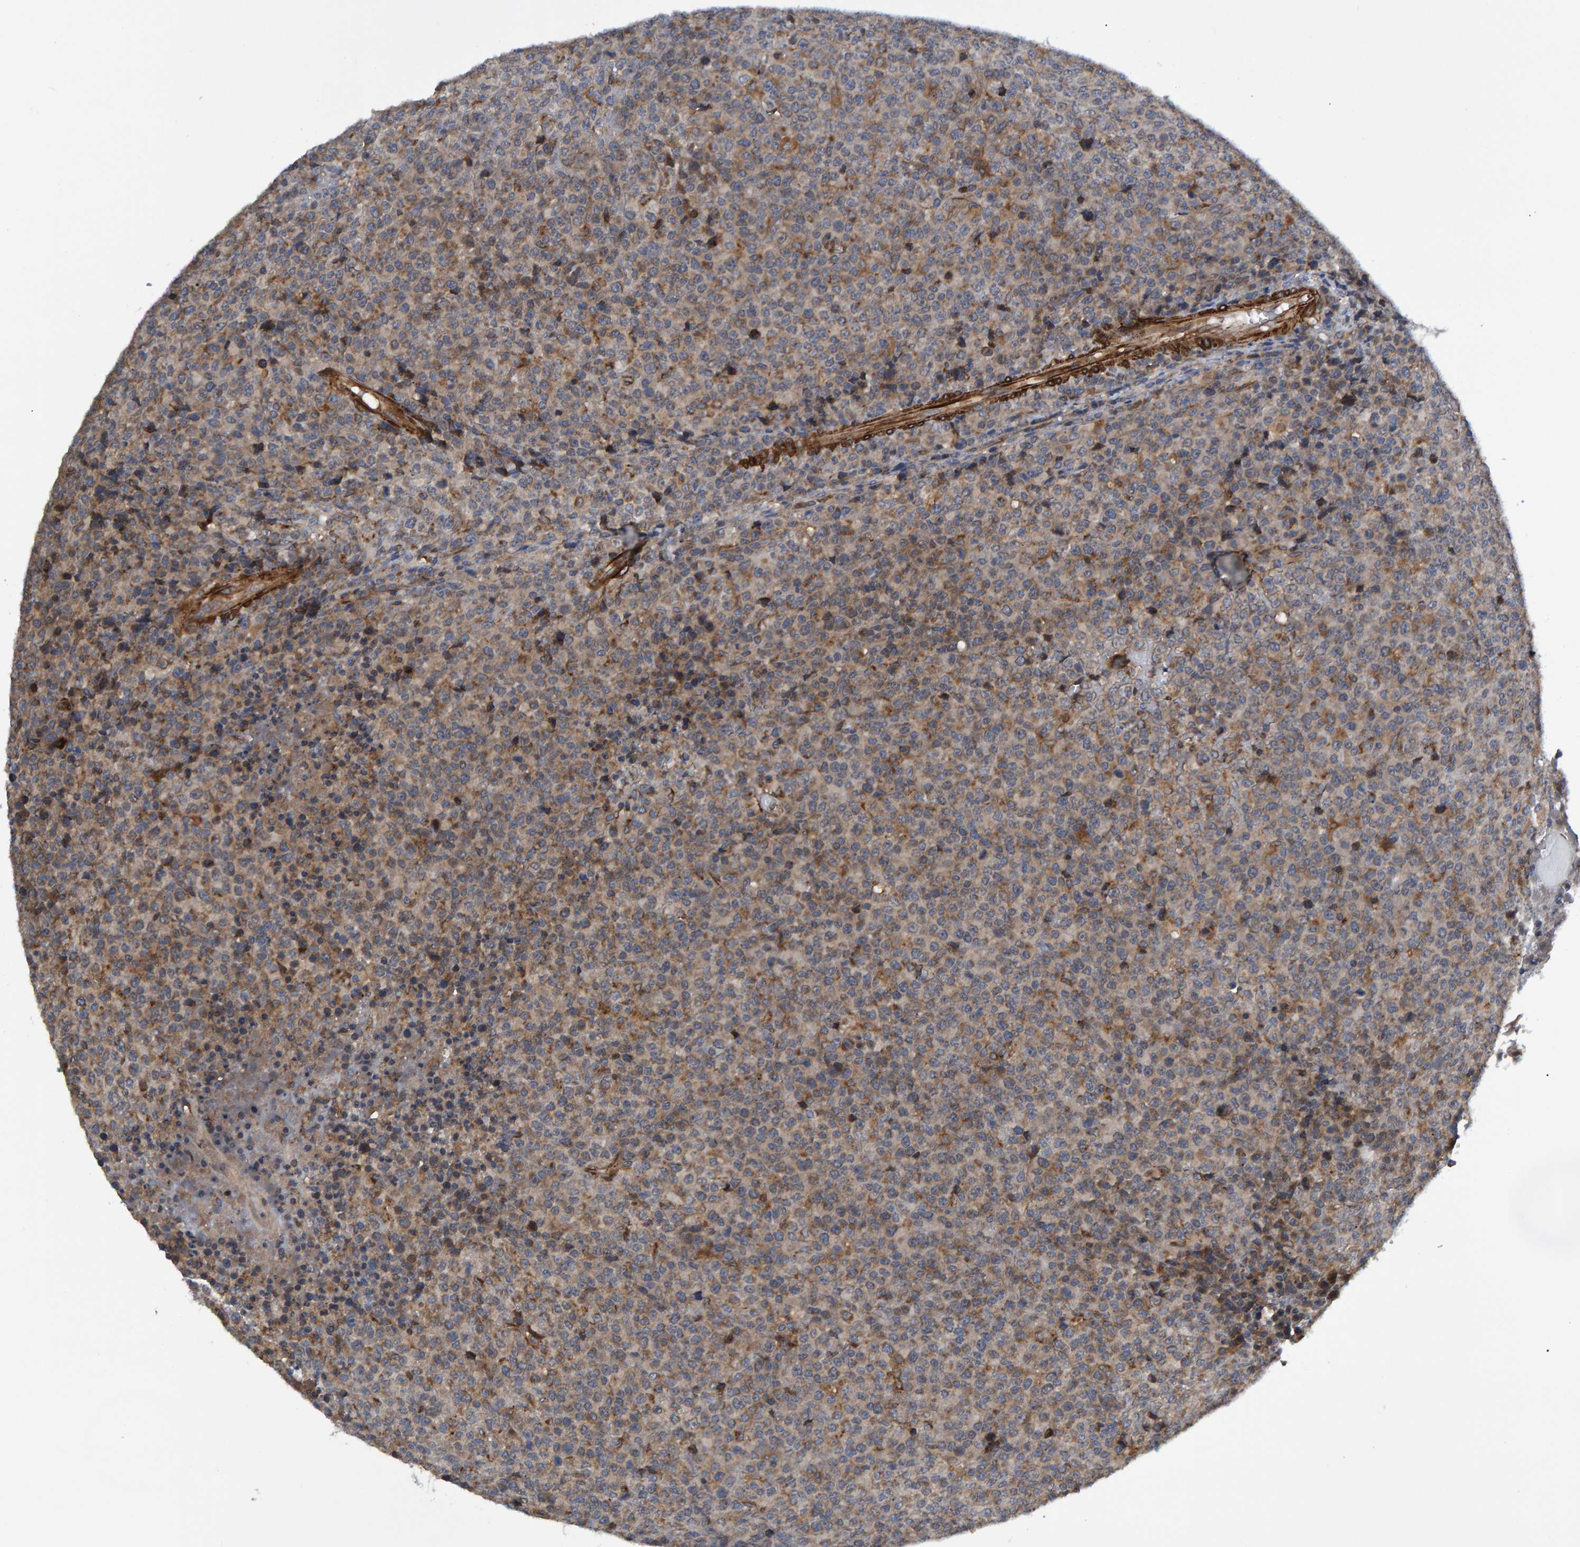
{"staining": {"intensity": "weak", "quantity": "25%-75%", "location": "cytoplasmic/membranous"}, "tissue": "lymphoma", "cell_type": "Tumor cells", "image_type": "cancer", "snomed": [{"axis": "morphology", "description": "Malignant lymphoma, non-Hodgkin's type, High grade"}, {"axis": "topography", "description": "Lymph node"}], "caption": "Human lymphoma stained for a protein (brown) demonstrates weak cytoplasmic/membranous positive positivity in about 25%-75% of tumor cells.", "gene": "ATP6V1H", "patient": {"sex": "male", "age": 13}}